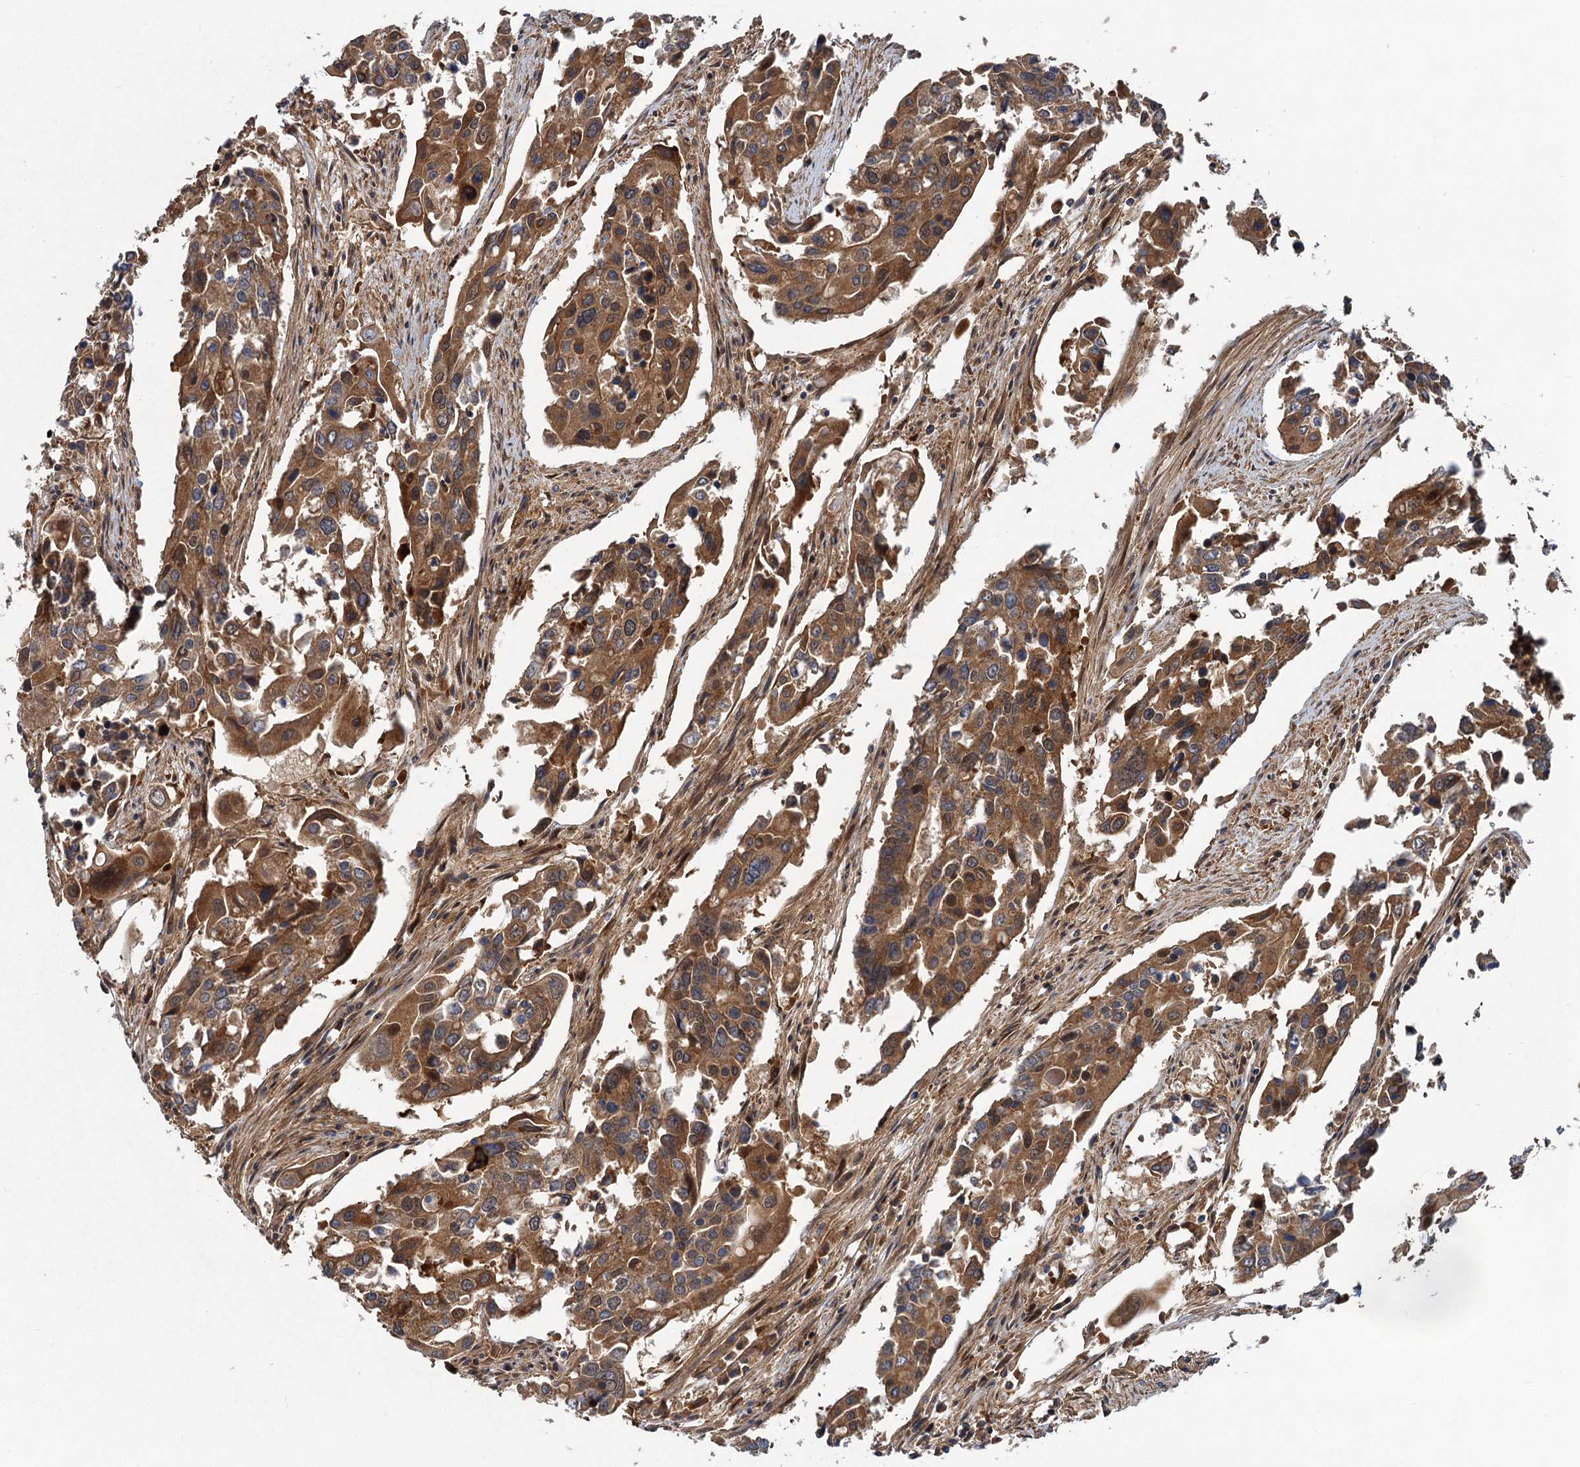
{"staining": {"intensity": "strong", "quantity": ">75%", "location": "cytoplasmic/membranous"}, "tissue": "colorectal cancer", "cell_type": "Tumor cells", "image_type": "cancer", "snomed": [{"axis": "morphology", "description": "Adenocarcinoma, NOS"}, {"axis": "topography", "description": "Colon"}], "caption": "Protein expression by IHC exhibits strong cytoplasmic/membranous expression in approximately >75% of tumor cells in colorectal cancer (adenocarcinoma).", "gene": "ALKBH7", "patient": {"sex": "male", "age": 77}}